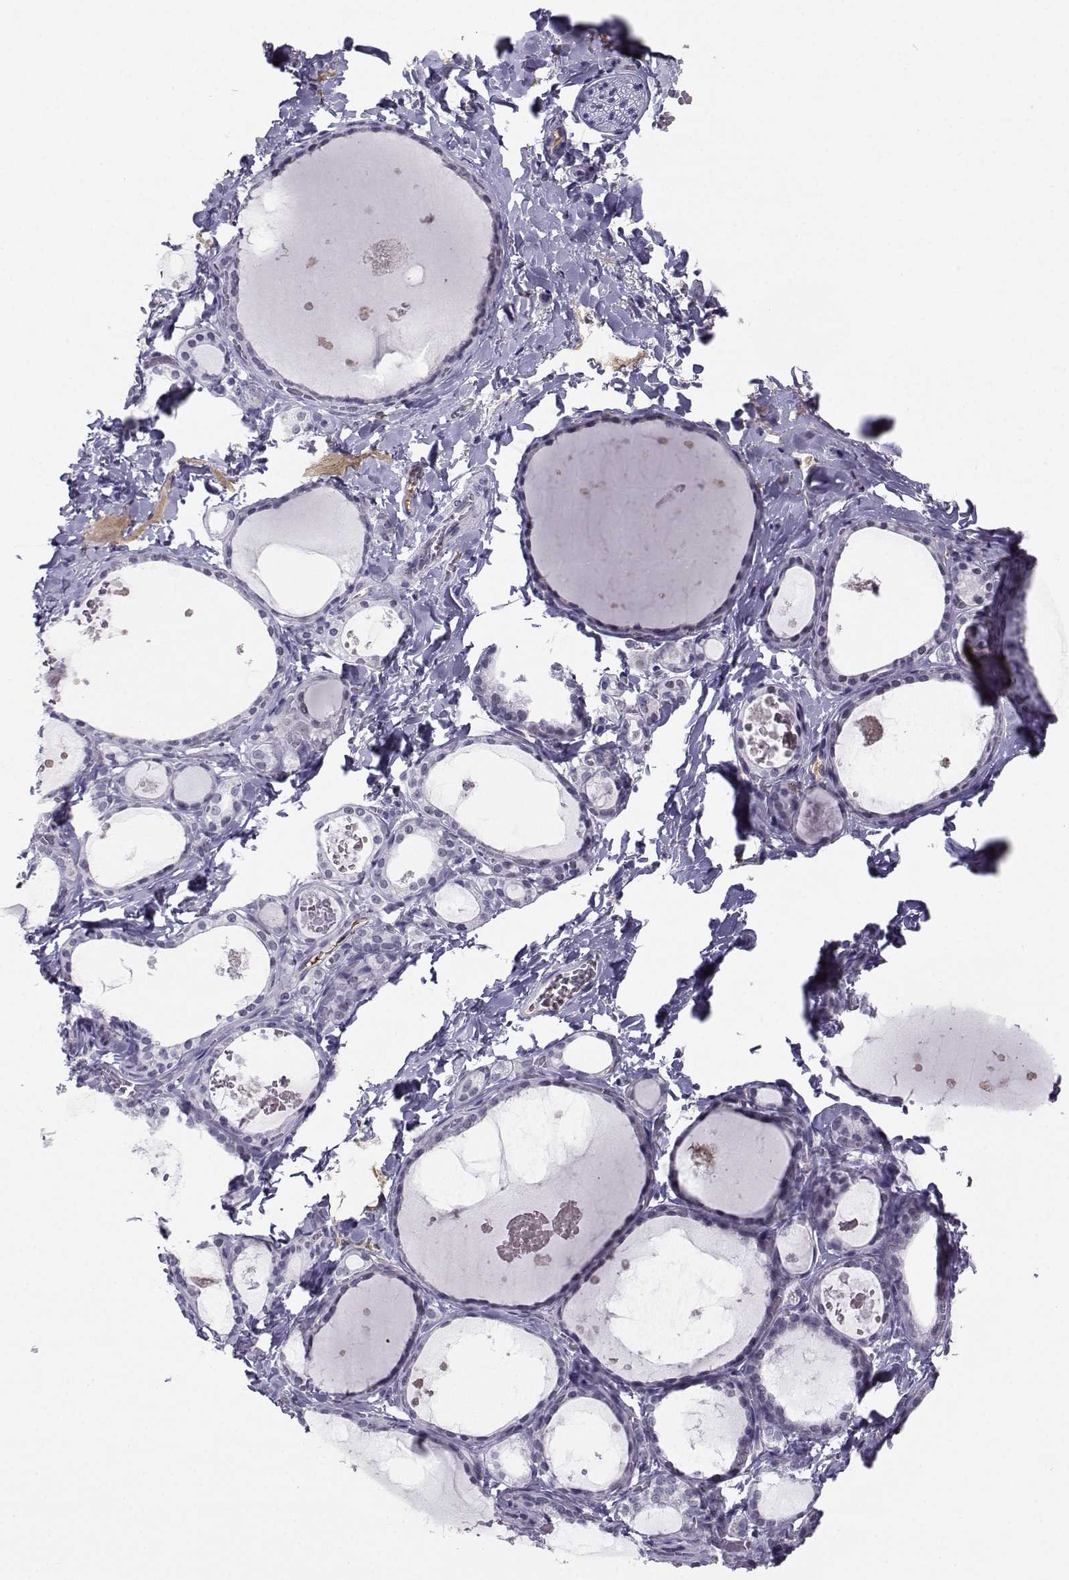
{"staining": {"intensity": "negative", "quantity": "none", "location": "none"}, "tissue": "thyroid gland", "cell_type": "Glandular cells", "image_type": "normal", "snomed": [{"axis": "morphology", "description": "Normal tissue, NOS"}, {"axis": "topography", "description": "Thyroid gland"}], "caption": "IHC image of benign thyroid gland: thyroid gland stained with DAB reveals no significant protein expression in glandular cells.", "gene": "LHX1", "patient": {"sex": "female", "age": 56}}